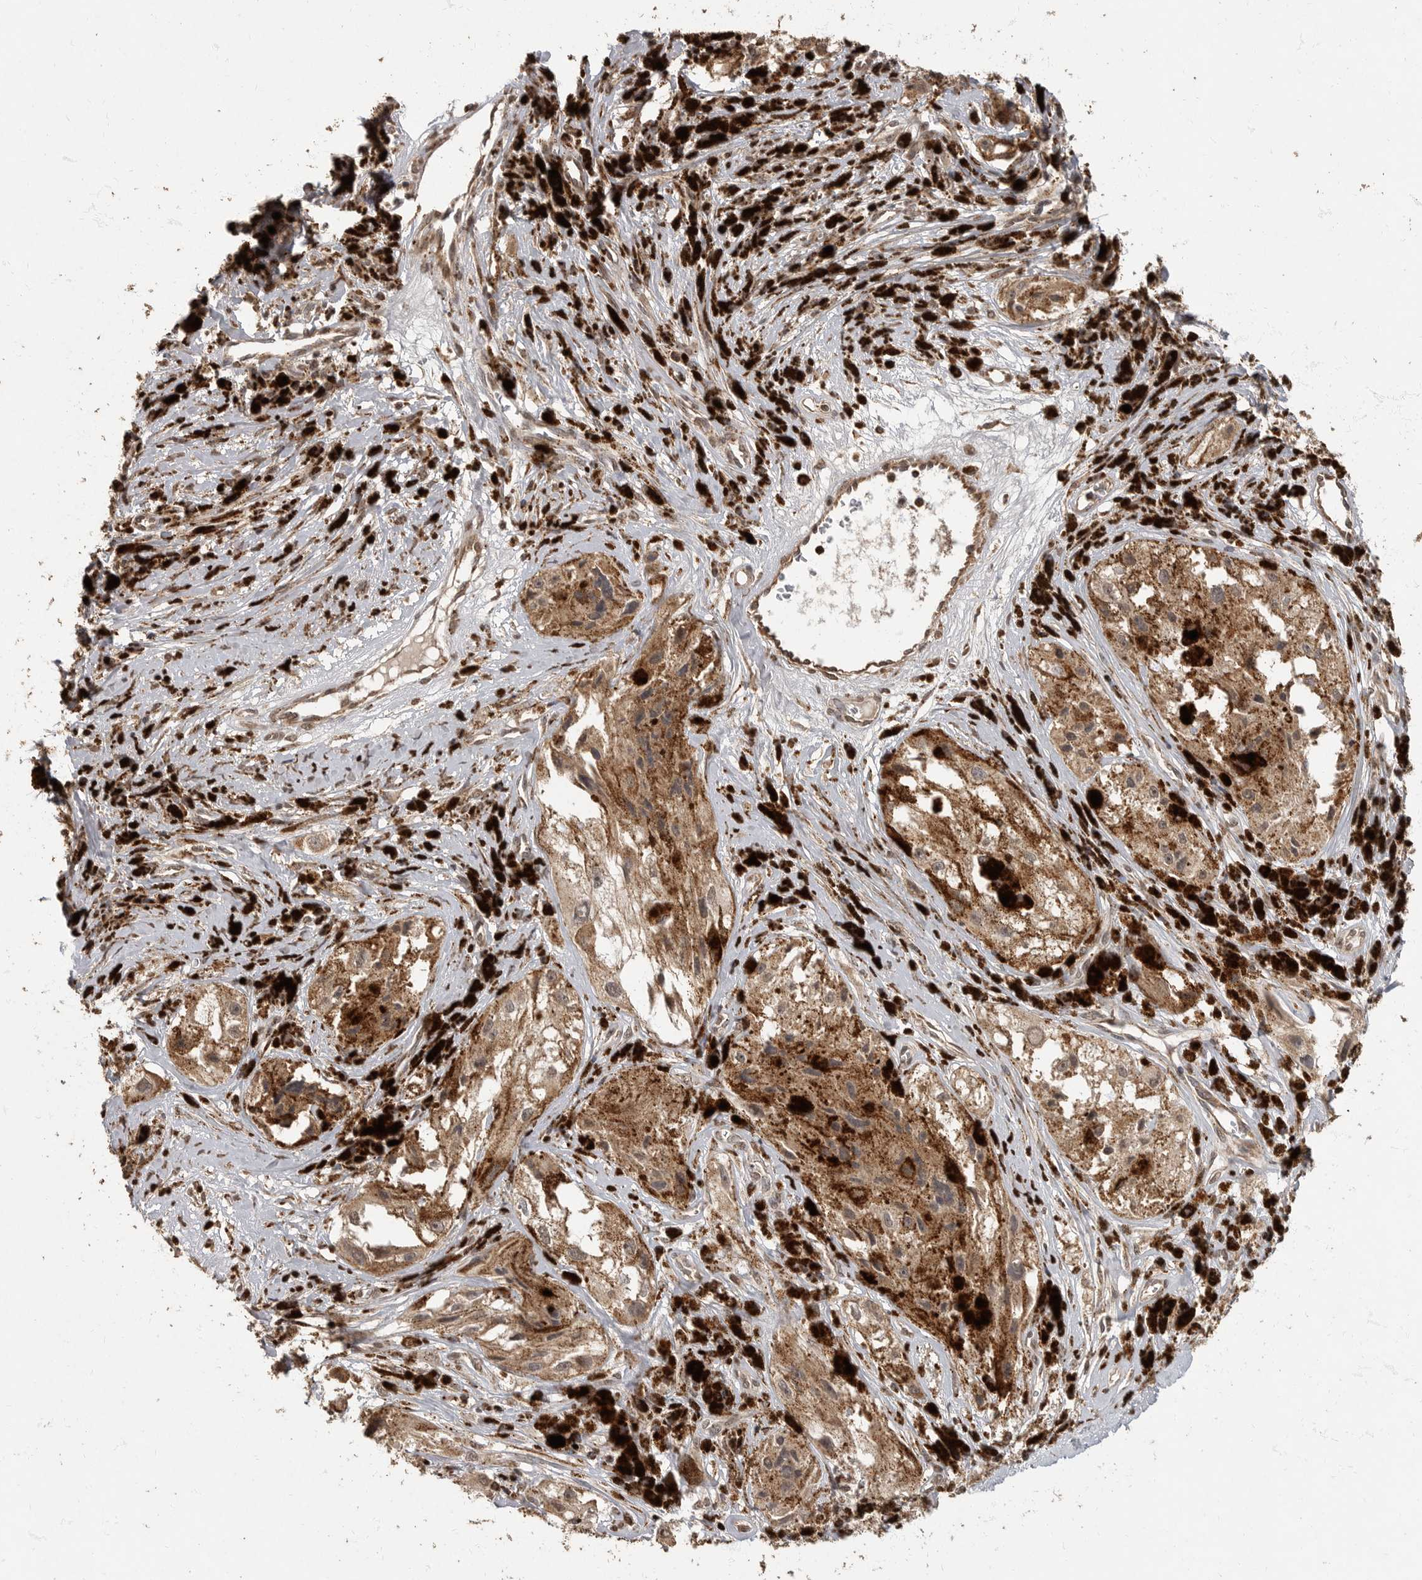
{"staining": {"intensity": "moderate", "quantity": ">75%", "location": "cytoplasmic/membranous"}, "tissue": "melanoma", "cell_type": "Tumor cells", "image_type": "cancer", "snomed": [{"axis": "morphology", "description": "Malignant melanoma, NOS"}, {"axis": "topography", "description": "Skin"}], "caption": "Immunohistochemistry image of human malignant melanoma stained for a protein (brown), which reveals medium levels of moderate cytoplasmic/membranous positivity in about >75% of tumor cells.", "gene": "MAFG", "patient": {"sex": "male", "age": 88}}